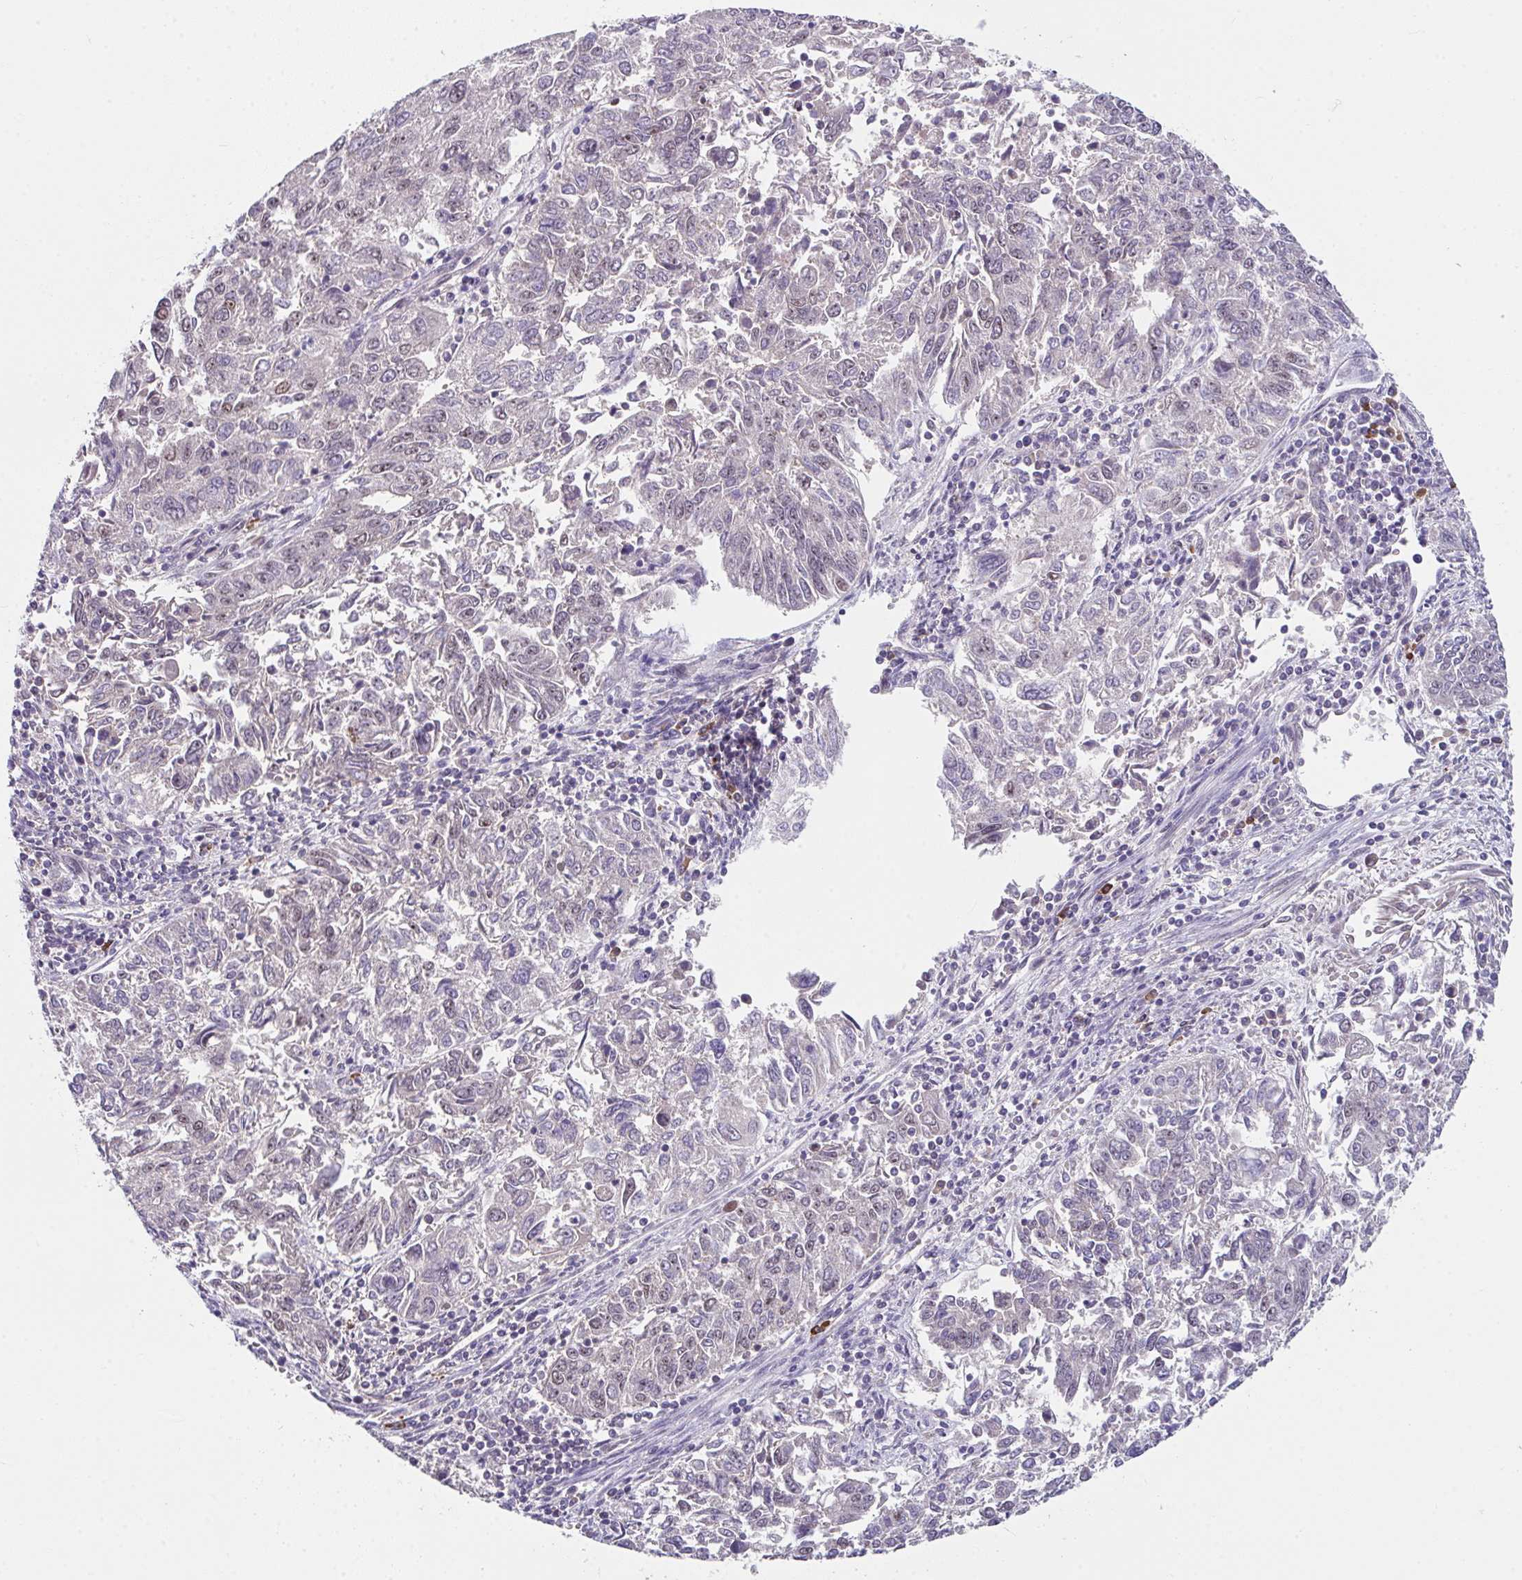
{"staining": {"intensity": "negative", "quantity": "none", "location": "none"}, "tissue": "endometrial cancer", "cell_type": "Tumor cells", "image_type": "cancer", "snomed": [{"axis": "morphology", "description": "Adenocarcinoma, NOS"}, {"axis": "topography", "description": "Endometrium"}], "caption": "A high-resolution micrograph shows IHC staining of endometrial cancer, which exhibits no significant staining in tumor cells.", "gene": "RBBP6", "patient": {"sex": "female", "age": 42}}